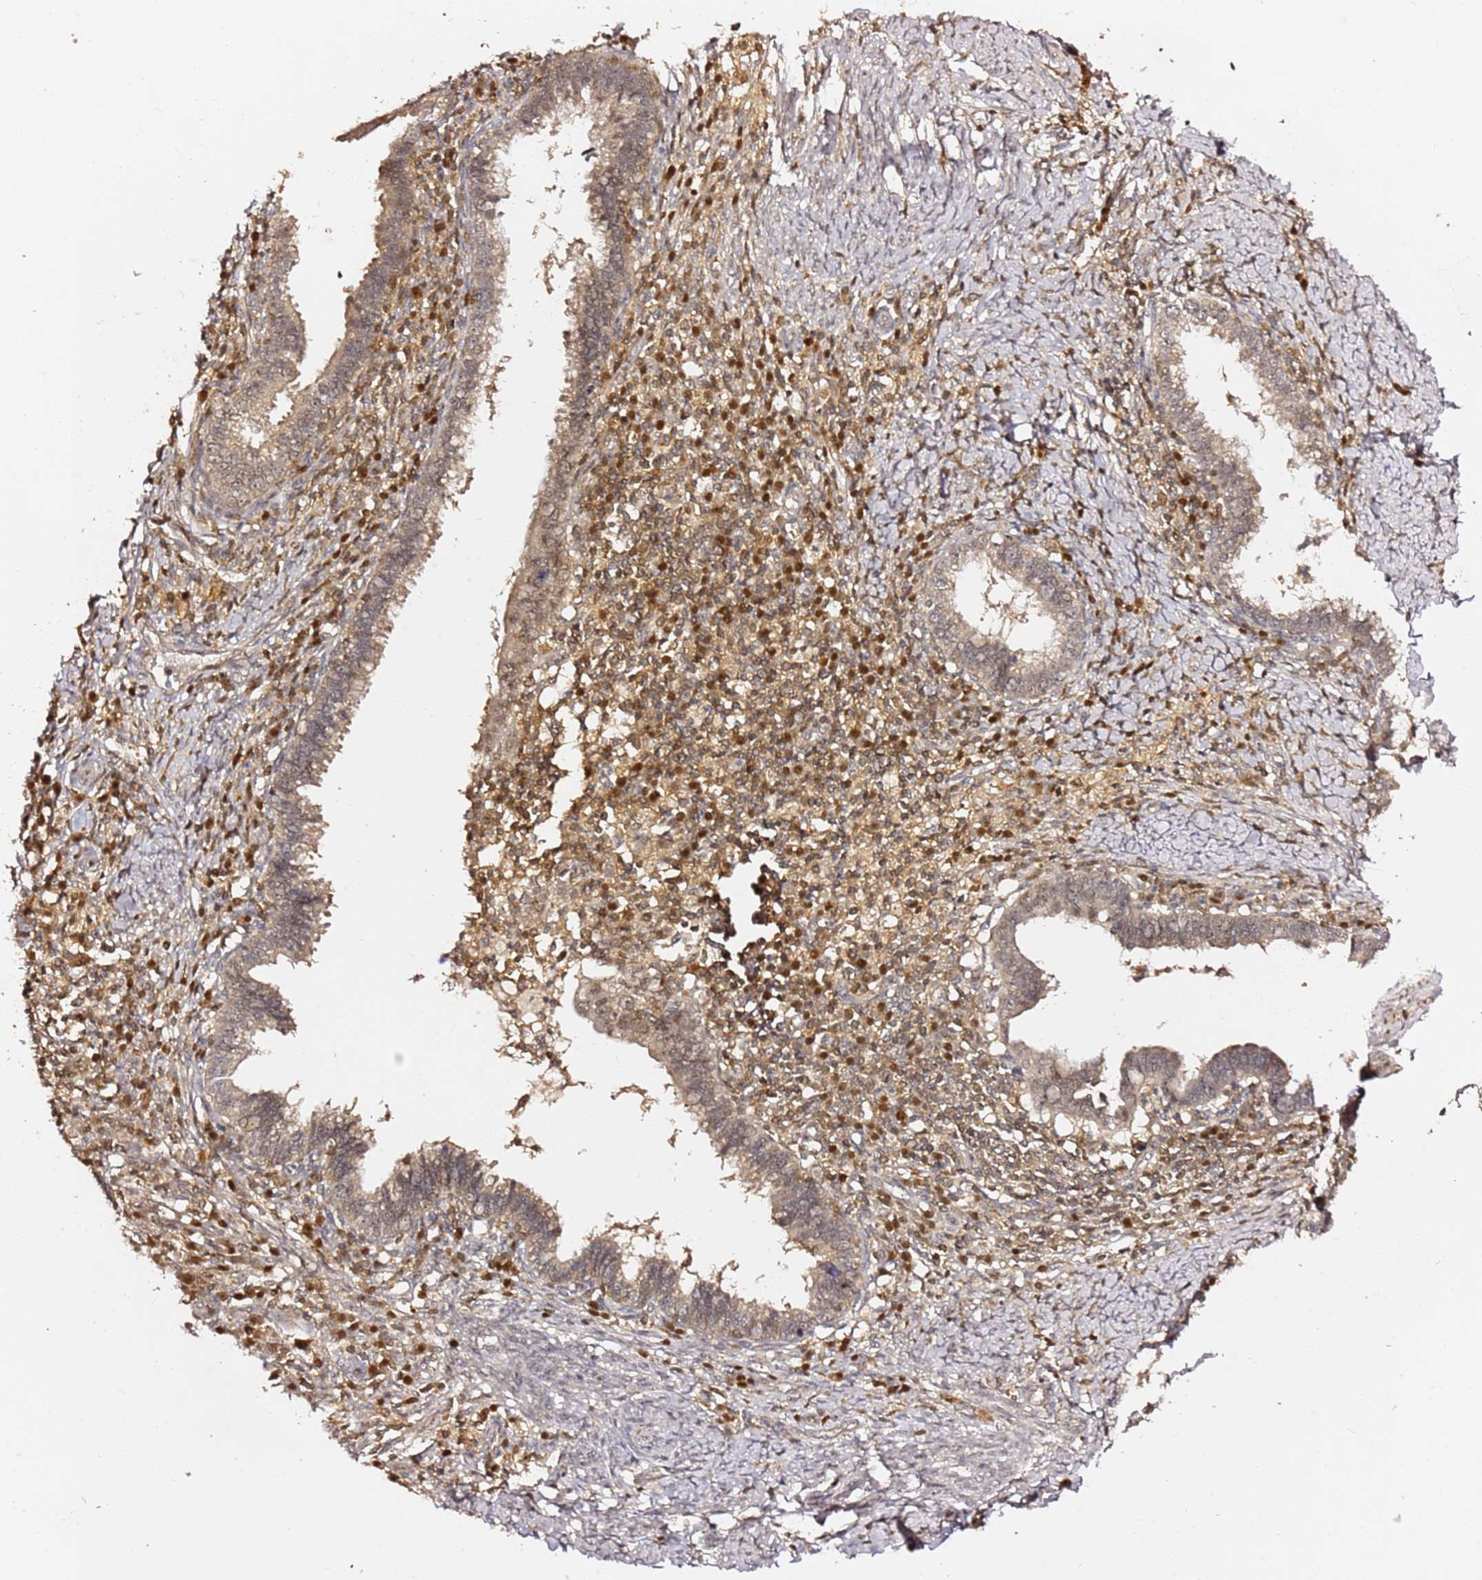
{"staining": {"intensity": "weak", "quantity": ">75%", "location": "cytoplasmic/membranous,nuclear"}, "tissue": "cervical cancer", "cell_type": "Tumor cells", "image_type": "cancer", "snomed": [{"axis": "morphology", "description": "Adenocarcinoma, NOS"}, {"axis": "topography", "description": "Cervix"}], "caption": "Weak cytoplasmic/membranous and nuclear expression is present in approximately >75% of tumor cells in adenocarcinoma (cervical). The protein of interest is stained brown, and the nuclei are stained in blue (DAB IHC with brightfield microscopy, high magnification).", "gene": "OR5V1", "patient": {"sex": "female", "age": 36}}